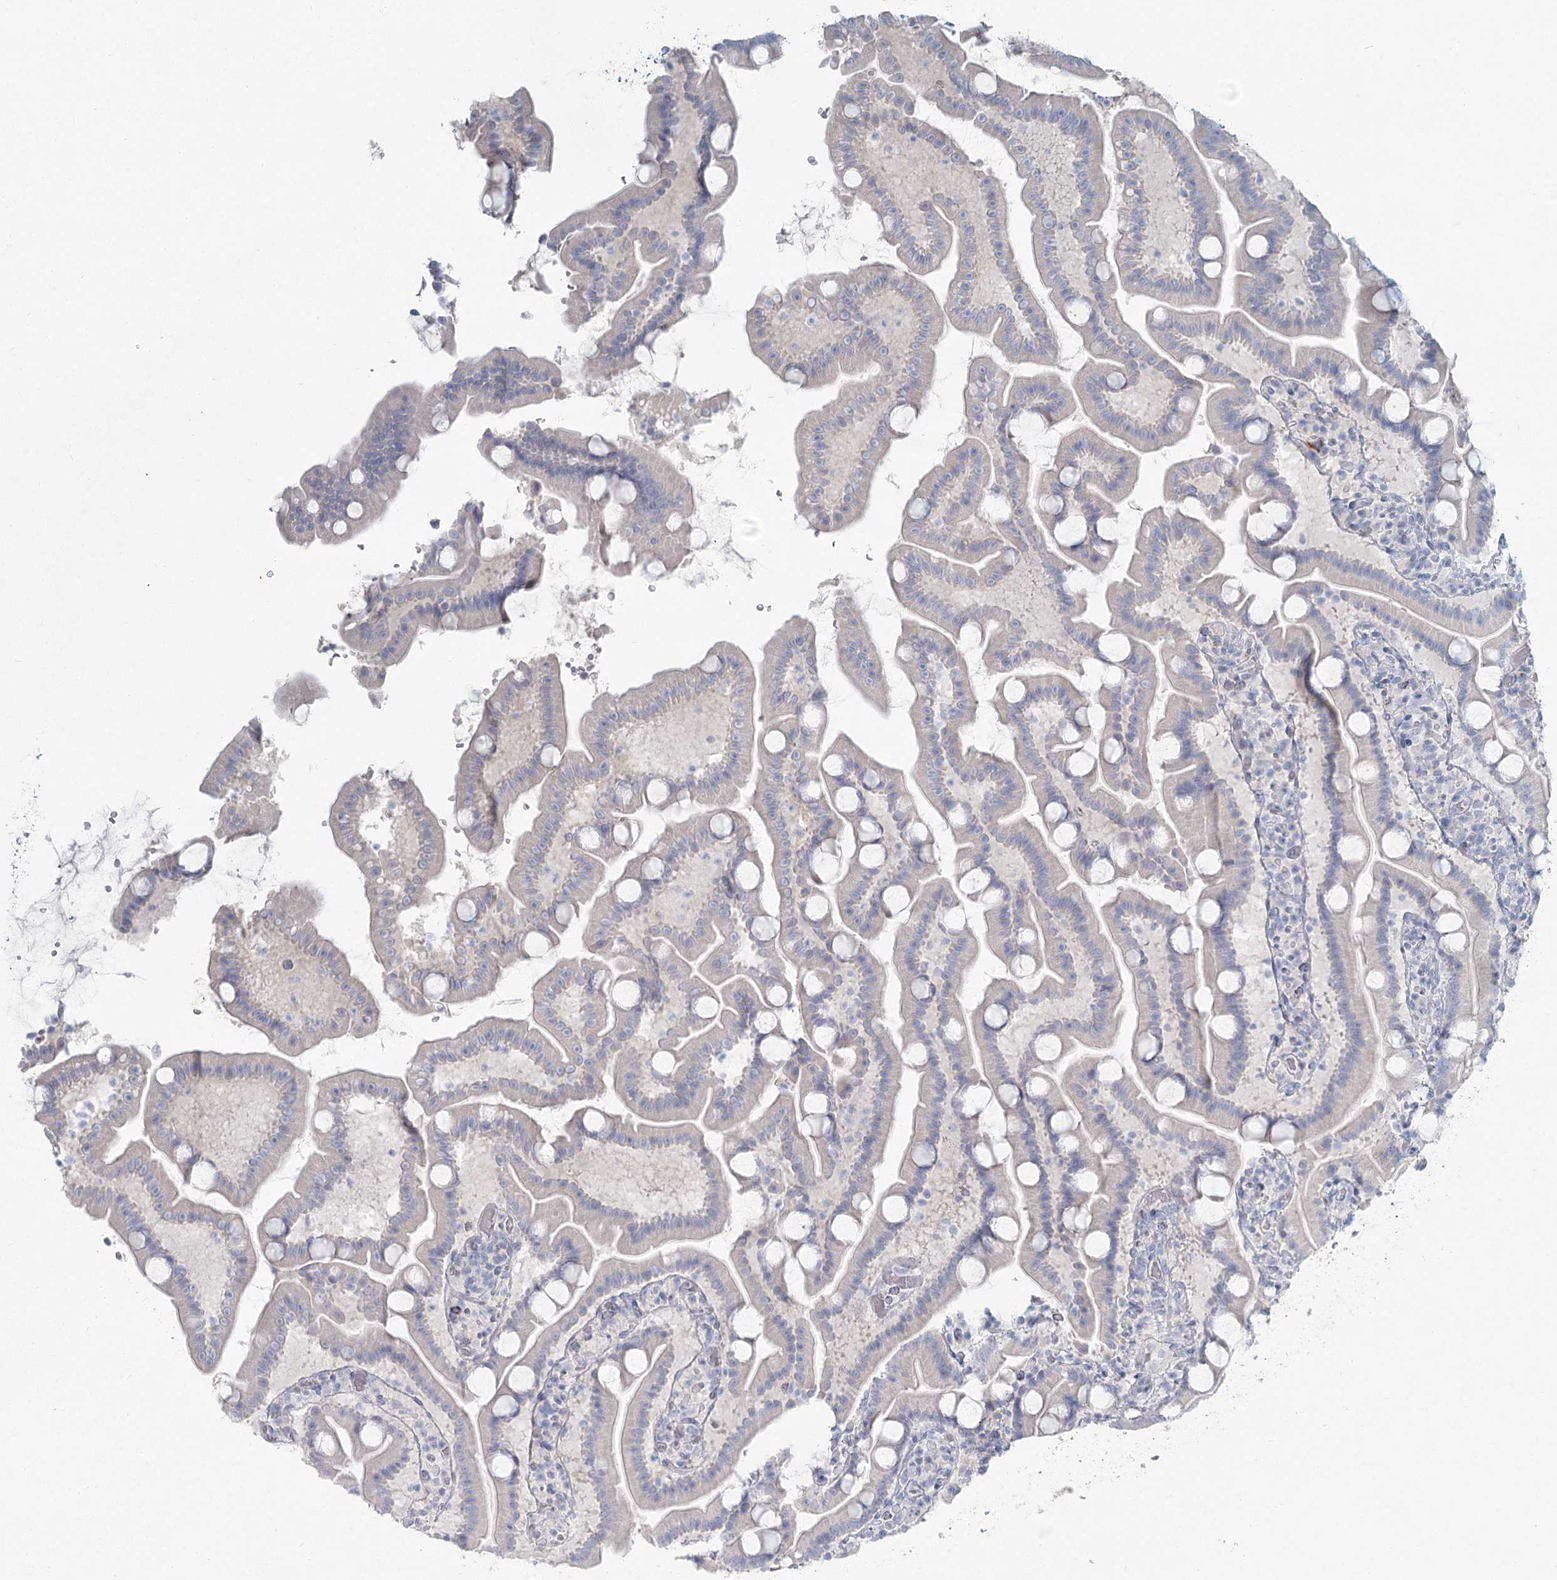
{"staining": {"intensity": "negative", "quantity": "none", "location": "none"}, "tissue": "duodenum", "cell_type": "Glandular cells", "image_type": "normal", "snomed": [{"axis": "morphology", "description": "Normal tissue, NOS"}, {"axis": "topography", "description": "Duodenum"}], "caption": "Immunohistochemistry (IHC) micrograph of benign duodenum stained for a protein (brown), which demonstrates no staining in glandular cells.", "gene": "LRP2BP", "patient": {"sex": "male", "age": 55}}